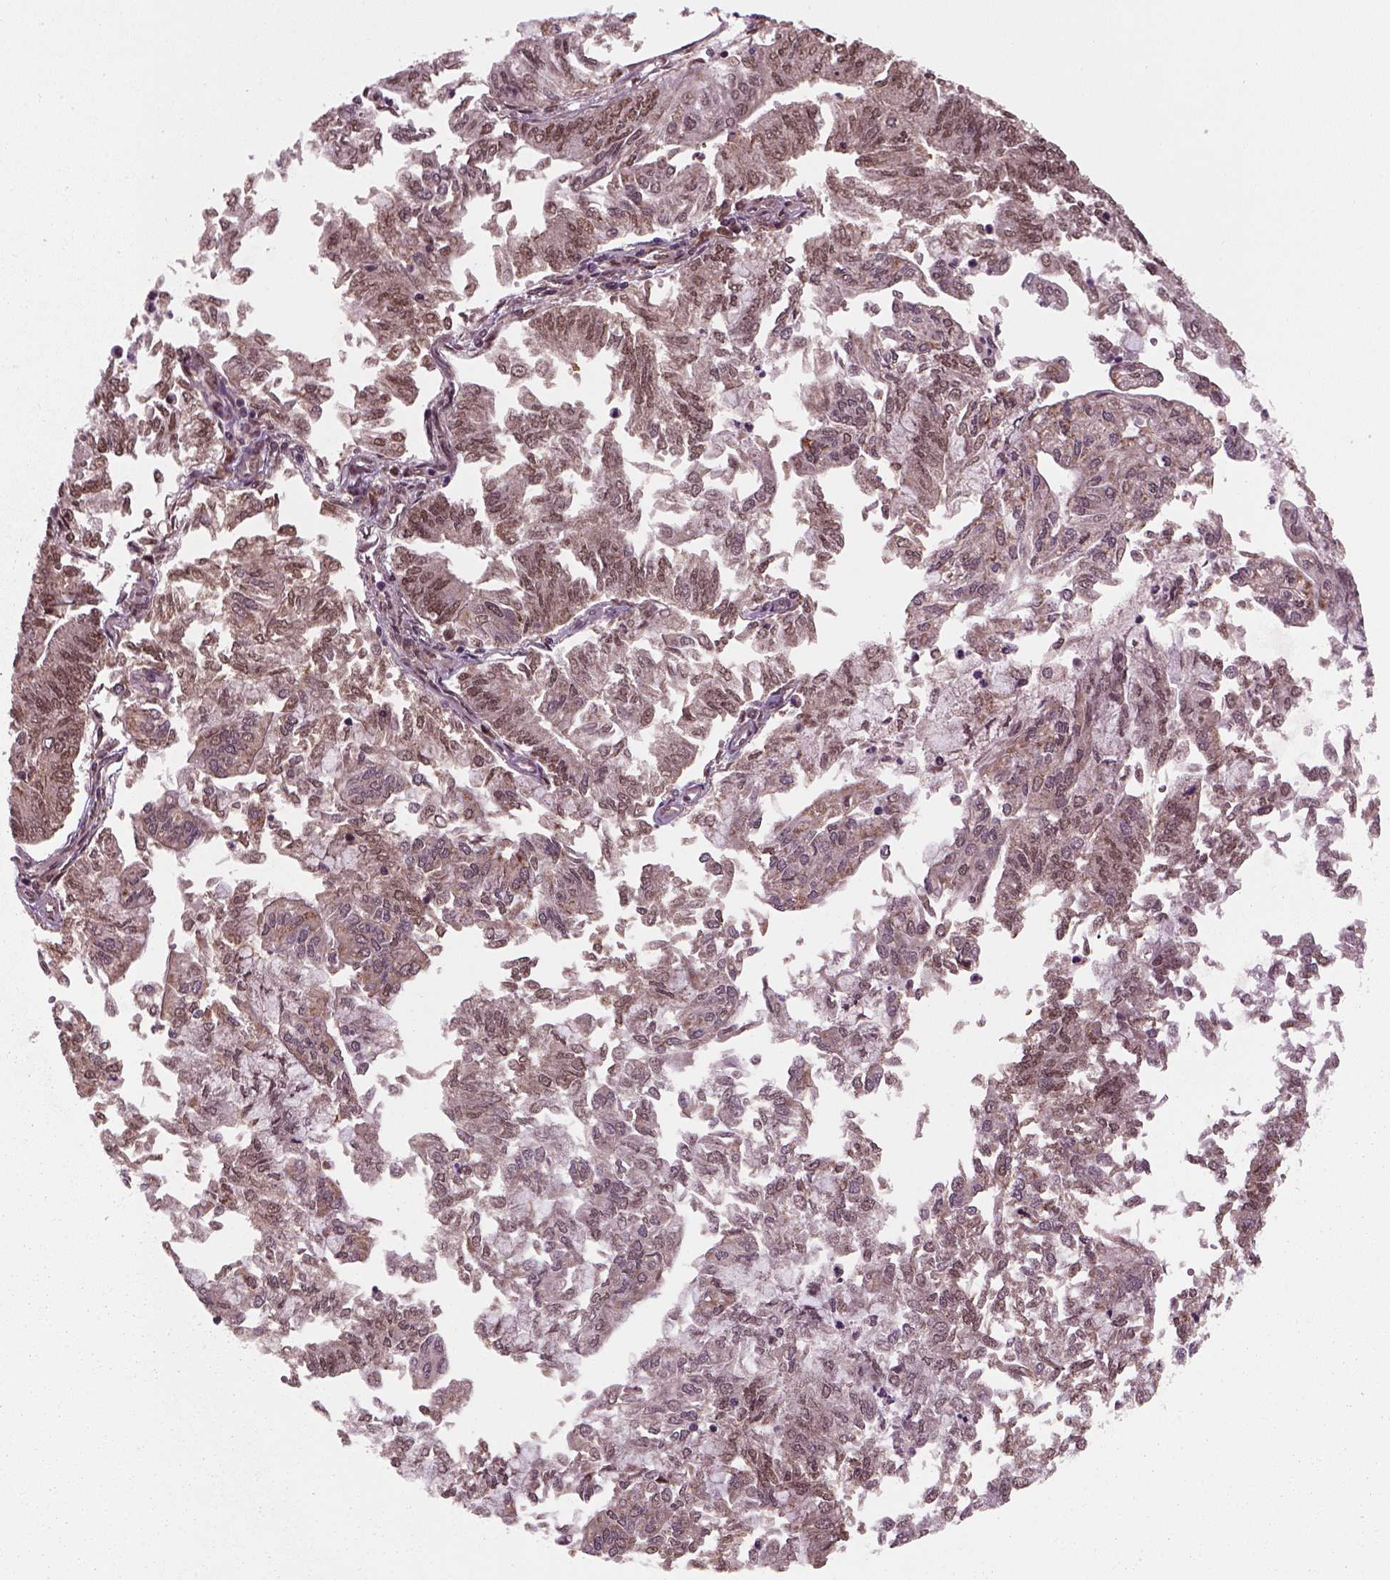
{"staining": {"intensity": "moderate", "quantity": ">75%", "location": "cytoplasmic/membranous,nuclear"}, "tissue": "endometrial cancer", "cell_type": "Tumor cells", "image_type": "cancer", "snomed": [{"axis": "morphology", "description": "Adenocarcinoma, NOS"}, {"axis": "topography", "description": "Endometrium"}], "caption": "Protein staining of endometrial adenocarcinoma tissue demonstrates moderate cytoplasmic/membranous and nuclear staining in approximately >75% of tumor cells.", "gene": "NUDT9", "patient": {"sex": "female", "age": 59}}